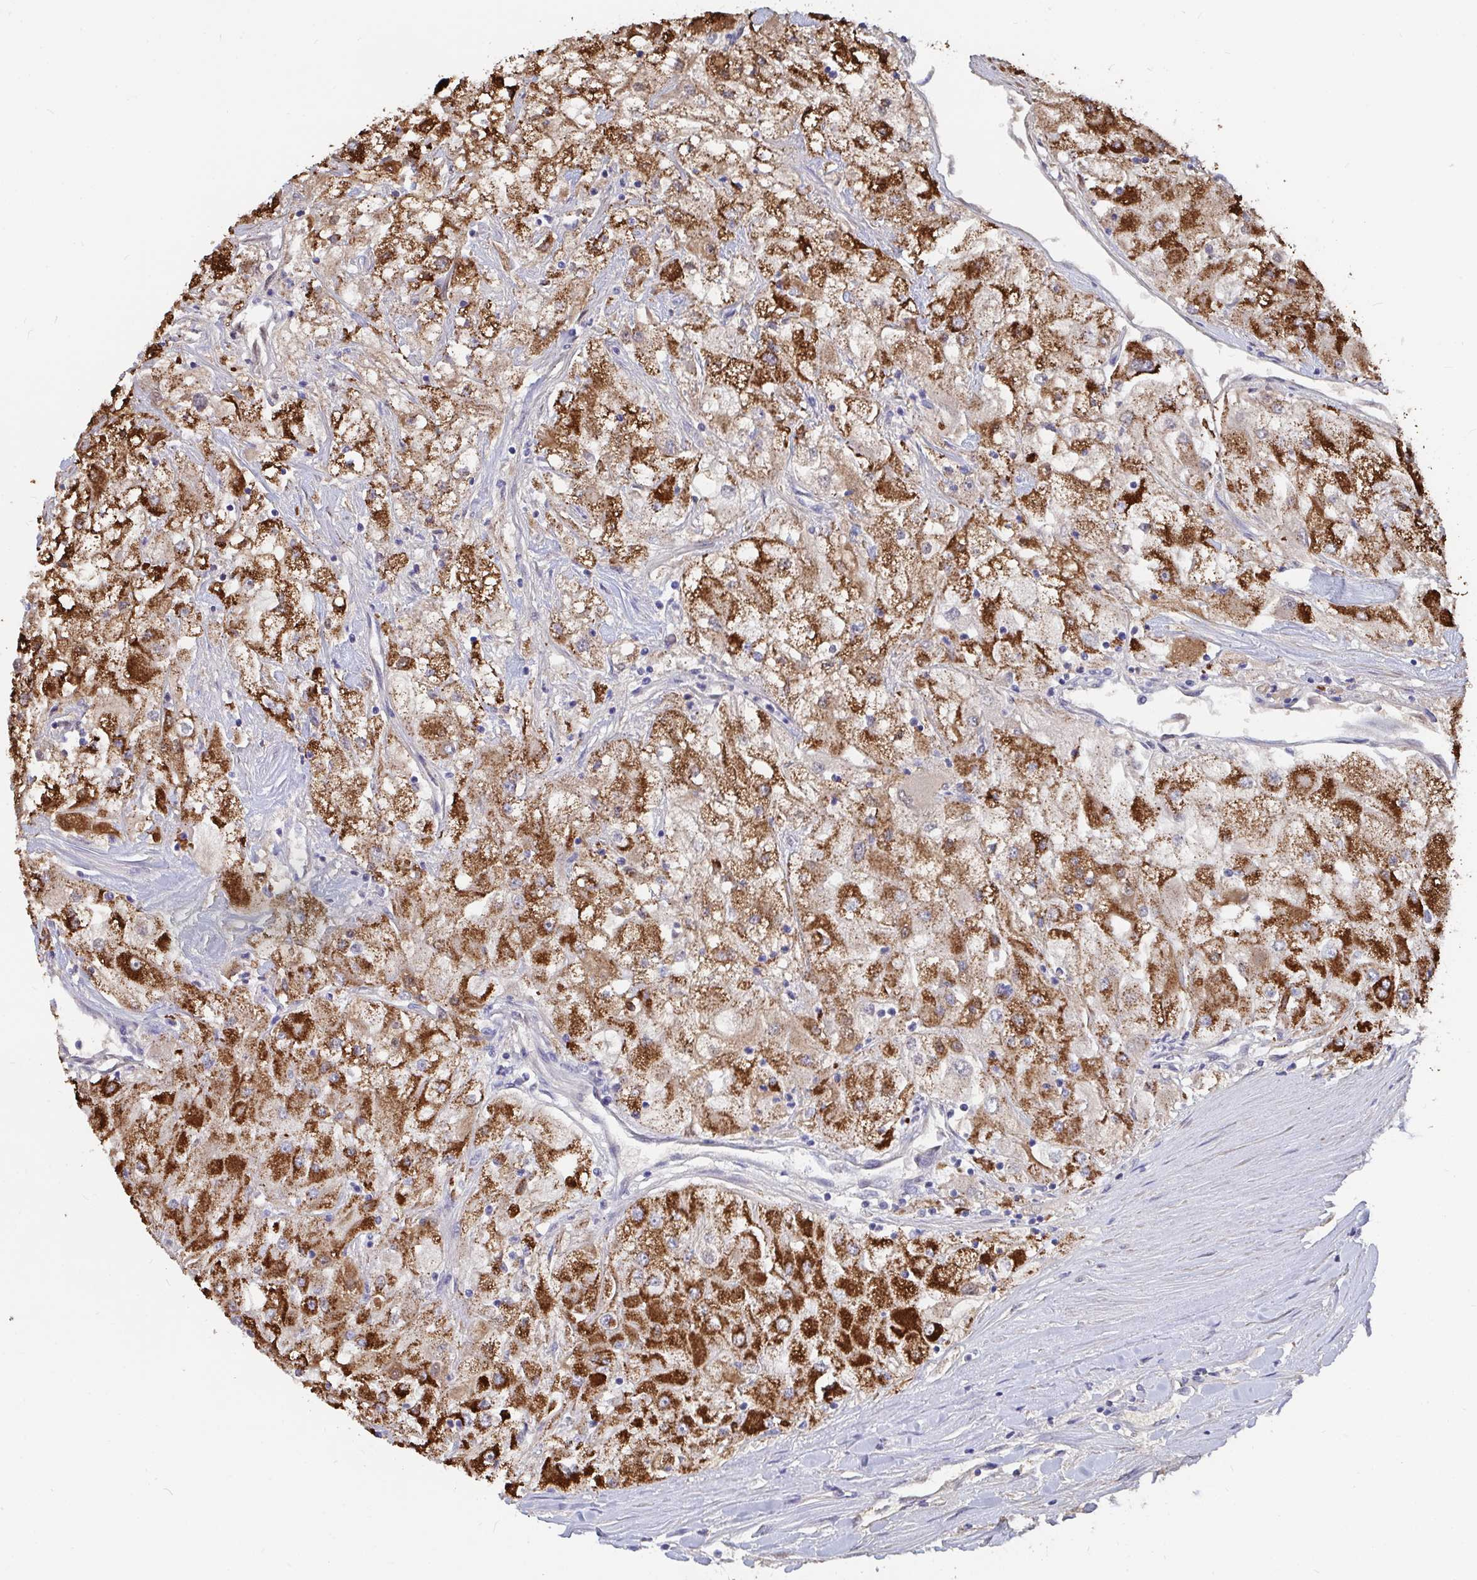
{"staining": {"intensity": "strong", "quantity": ">75%", "location": "cytoplasmic/membranous"}, "tissue": "renal cancer", "cell_type": "Tumor cells", "image_type": "cancer", "snomed": [{"axis": "morphology", "description": "Adenocarcinoma, NOS"}, {"axis": "topography", "description": "Kidney"}], "caption": "Strong cytoplasmic/membranous protein positivity is present in about >75% of tumor cells in renal cancer. (brown staining indicates protein expression, while blue staining denotes nuclei).", "gene": "FAM156B", "patient": {"sex": "male", "age": 80}}